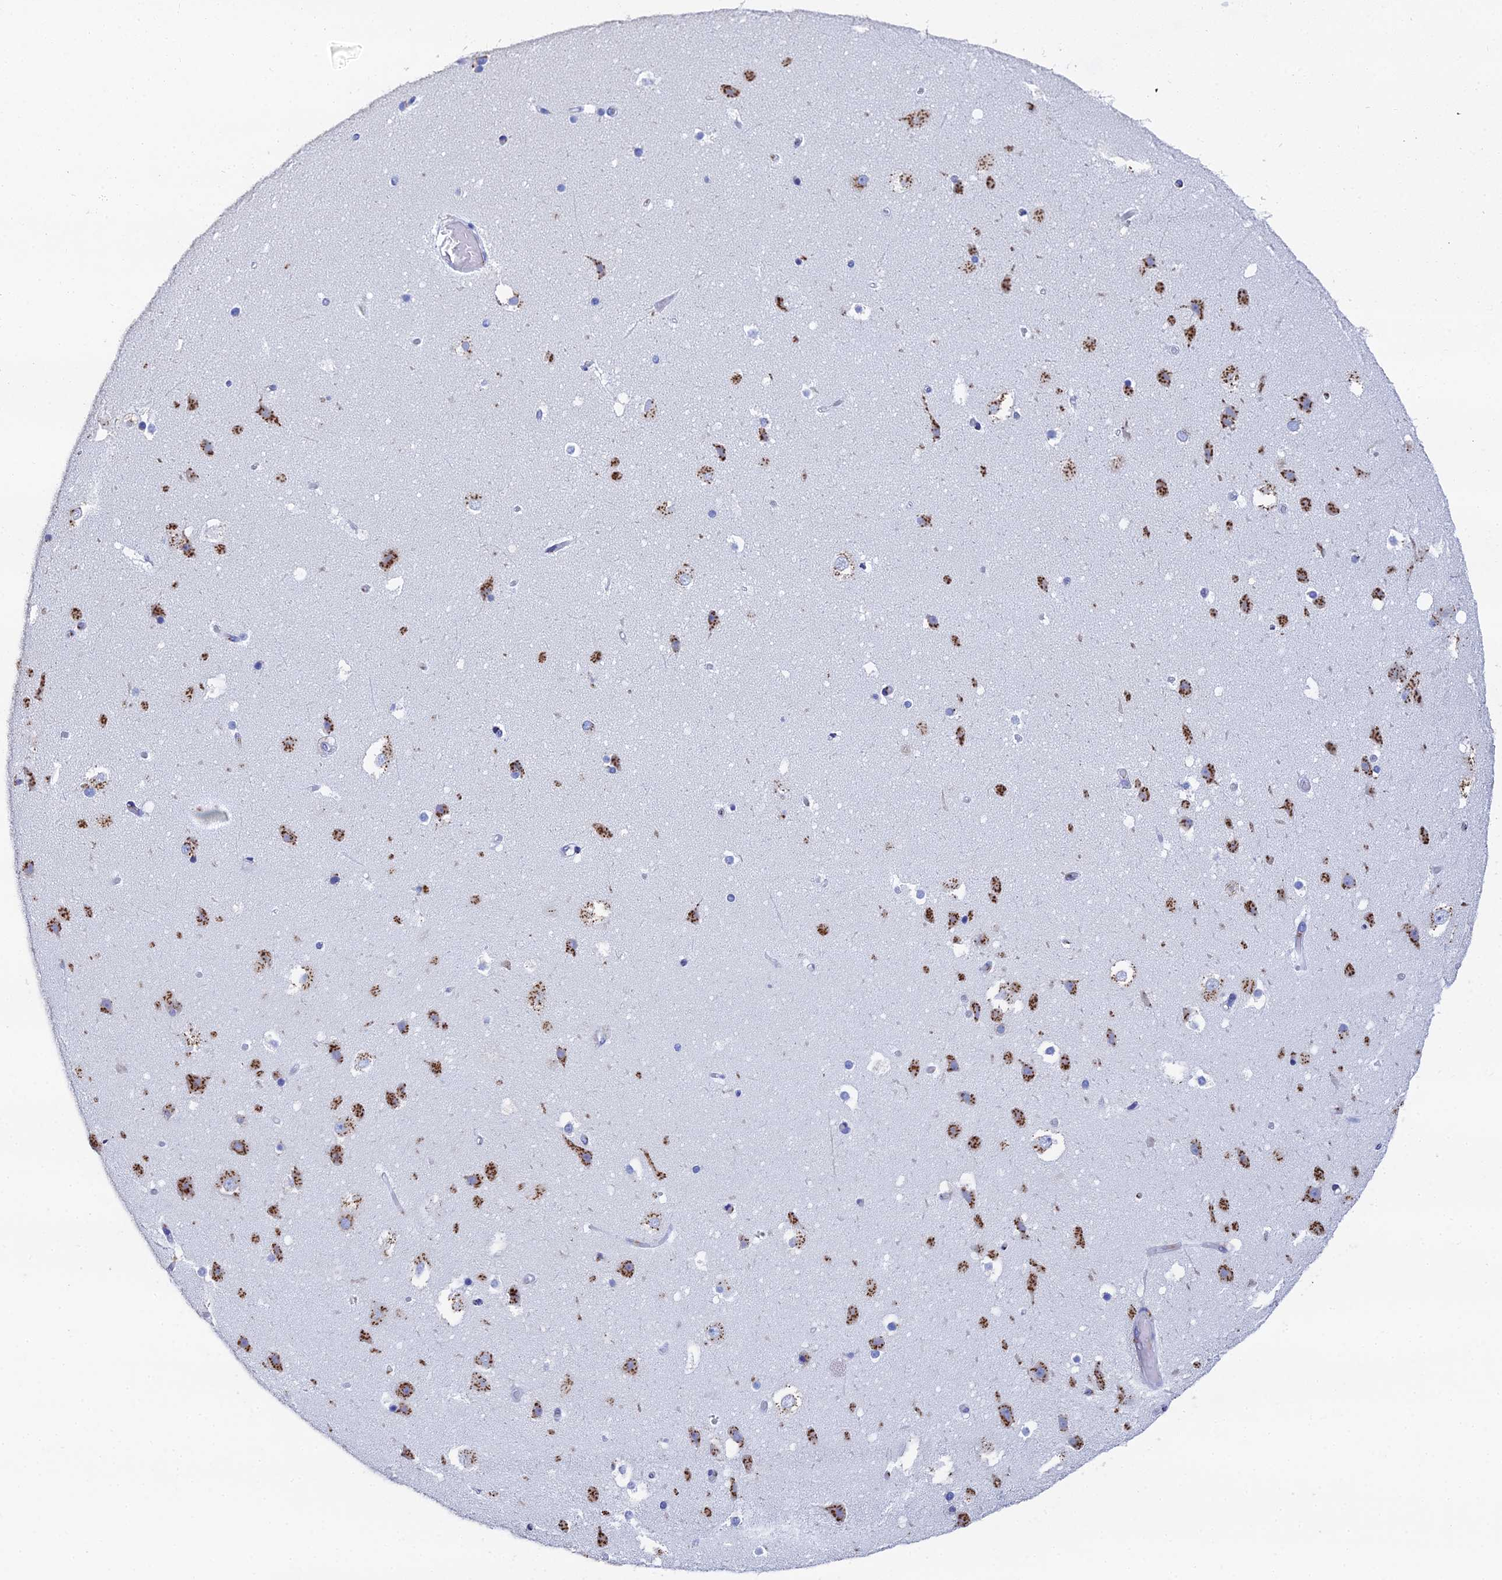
{"staining": {"intensity": "negative", "quantity": "none", "location": "none"}, "tissue": "hippocampus", "cell_type": "Glial cells", "image_type": "normal", "snomed": [{"axis": "morphology", "description": "Normal tissue, NOS"}, {"axis": "topography", "description": "Hippocampus"}], "caption": "High magnification brightfield microscopy of benign hippocampus stained with DAB (3,3'-diaminobenzidine) (brown) and counterstained with hematoxylin (blue): glial cells show no significant positivity. The staining is performed using DAB brown chromogen with nuclei counter-stained in using hematoxylin.", "gene": "ENSG00000268674", "patient": {"sex": "female", "age": 52}}